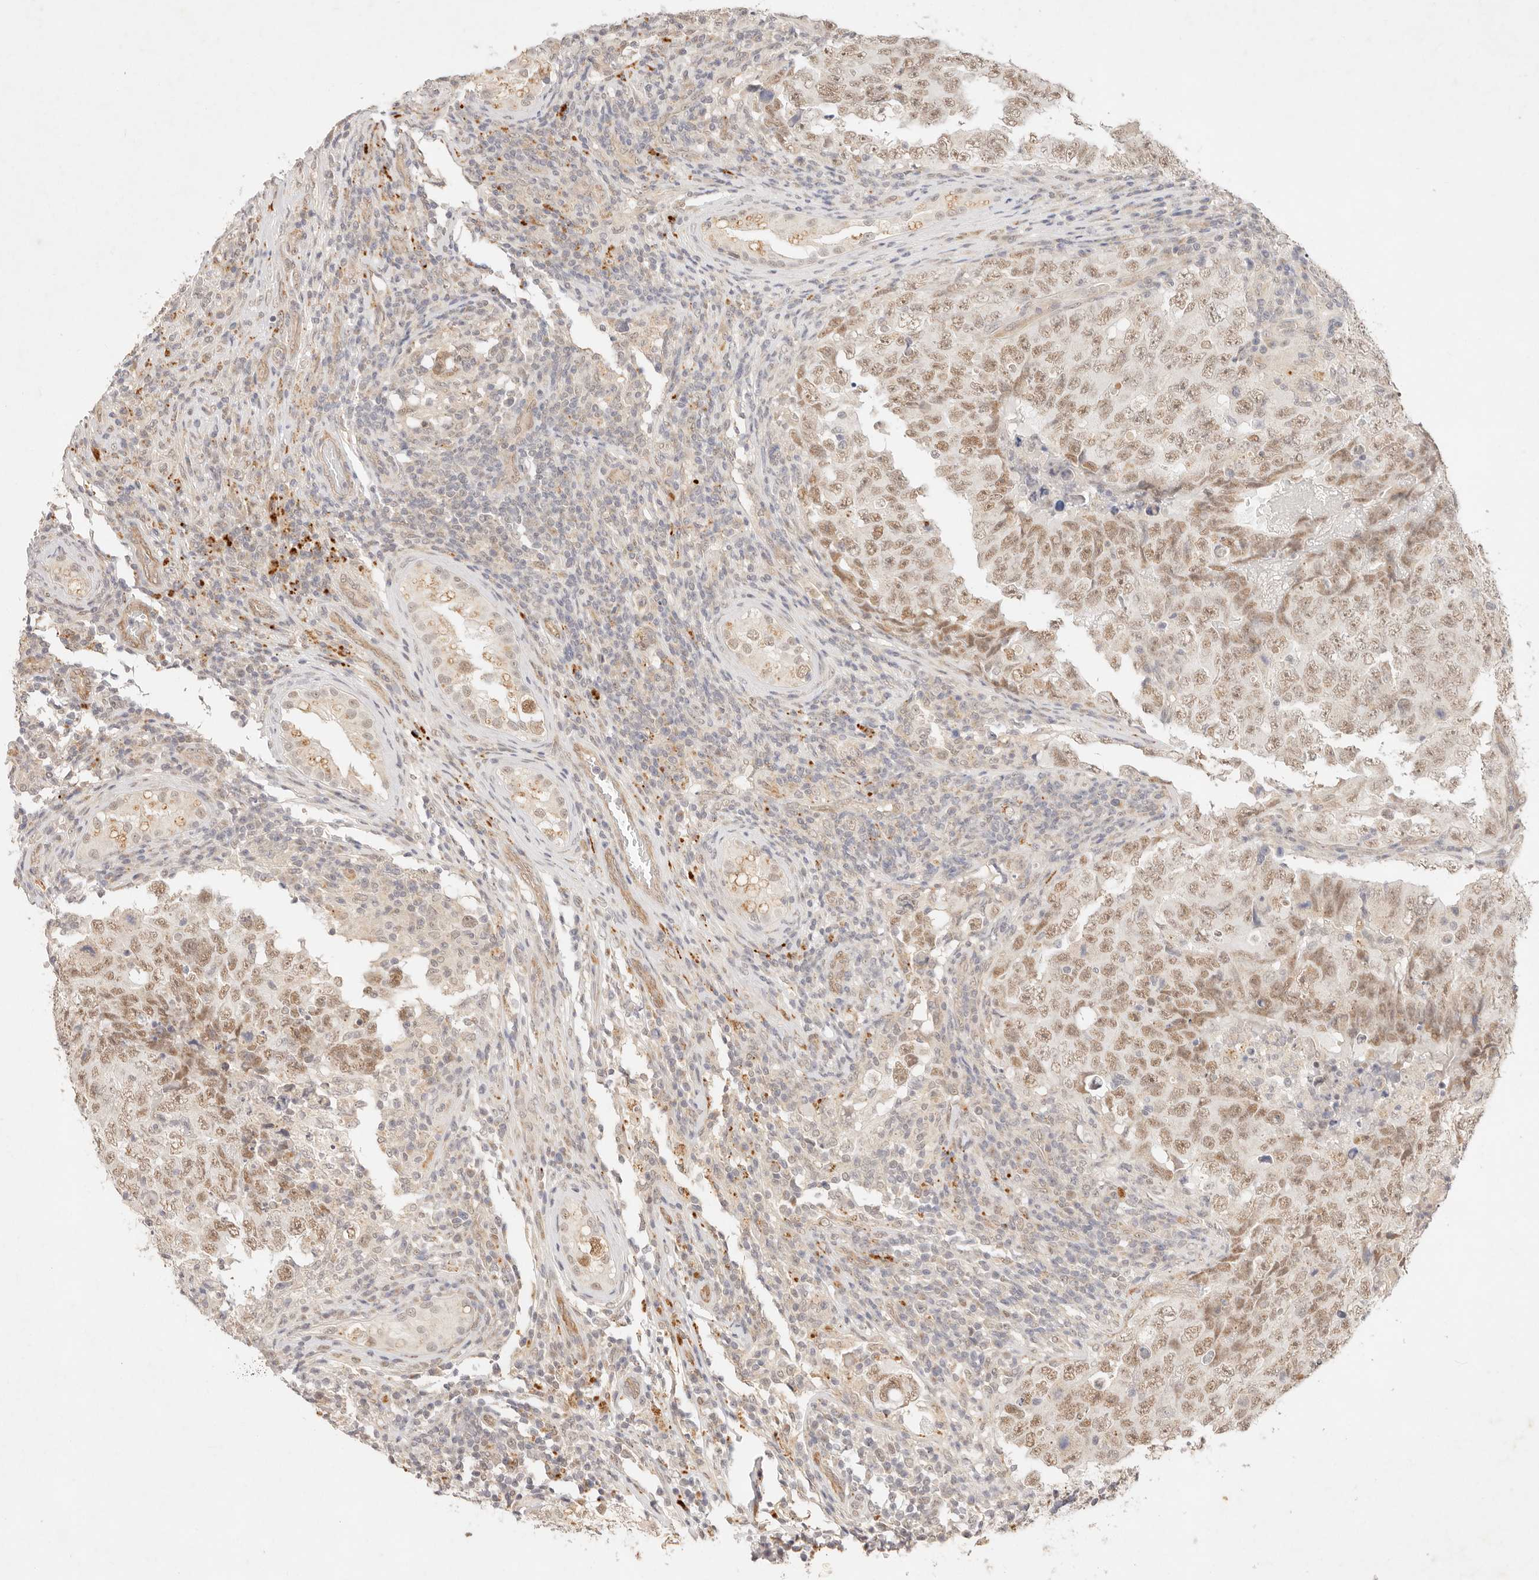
{"staining": {"intensity": "moderate", "quantity": ">75%", "location": "nuclear"}, "tissue": "testis cancer", "cell_type": "Tumor cells", "image_type": "cancer", "snomed": [{"axis": "morphology", "description": "Carcinoma, Embryonal, NOS"}, {"axis": "topography", "description": "Testis"}], "caption": "Human testis cancer stained with a brown dye displays moderate nuclear positive expression in about >75% of tumor cells.", "gene": "GPR156", "patient": {"sex": "male", "age": 26}}